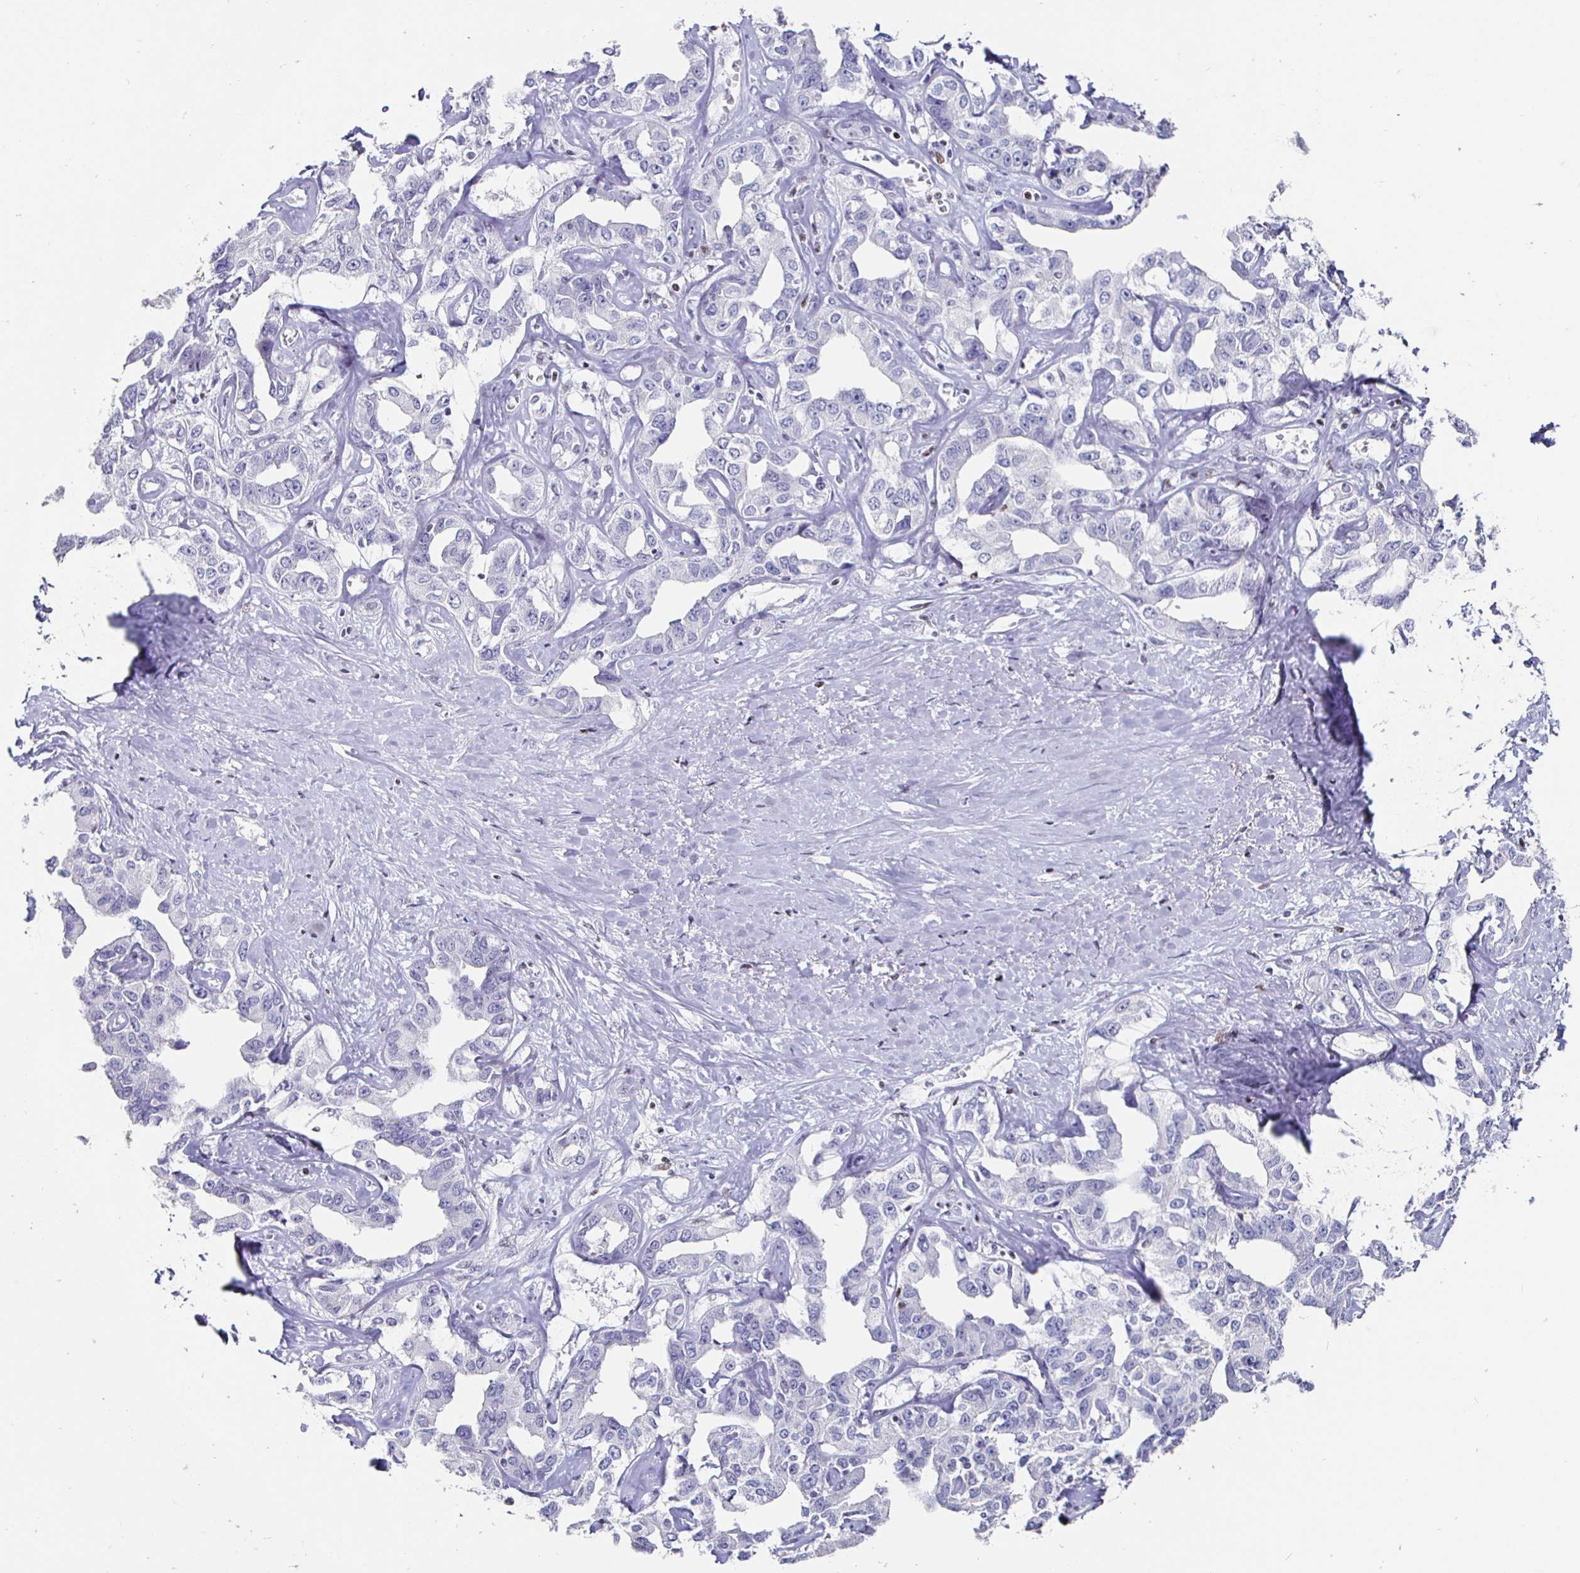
{"staining": {"intensity": "negative", "quantity": "none", "location": "none"}, "tissue": "liver cancer", "cell_type": "Tumor cells", "image_type": "cancer", "snomed": [{"axis": "morphology", "description": "Cholangiocarcinoma"}, {"axis": "topography", "description": "Liver"}], "caption": "This is a micrograph of immunohistochemistry (IHC) staining of liver cholangiocarcinoma, which shows no expression in tumor cells.", "gene": "RUNX2", "patient": {"sex": "male", "age": 59}}